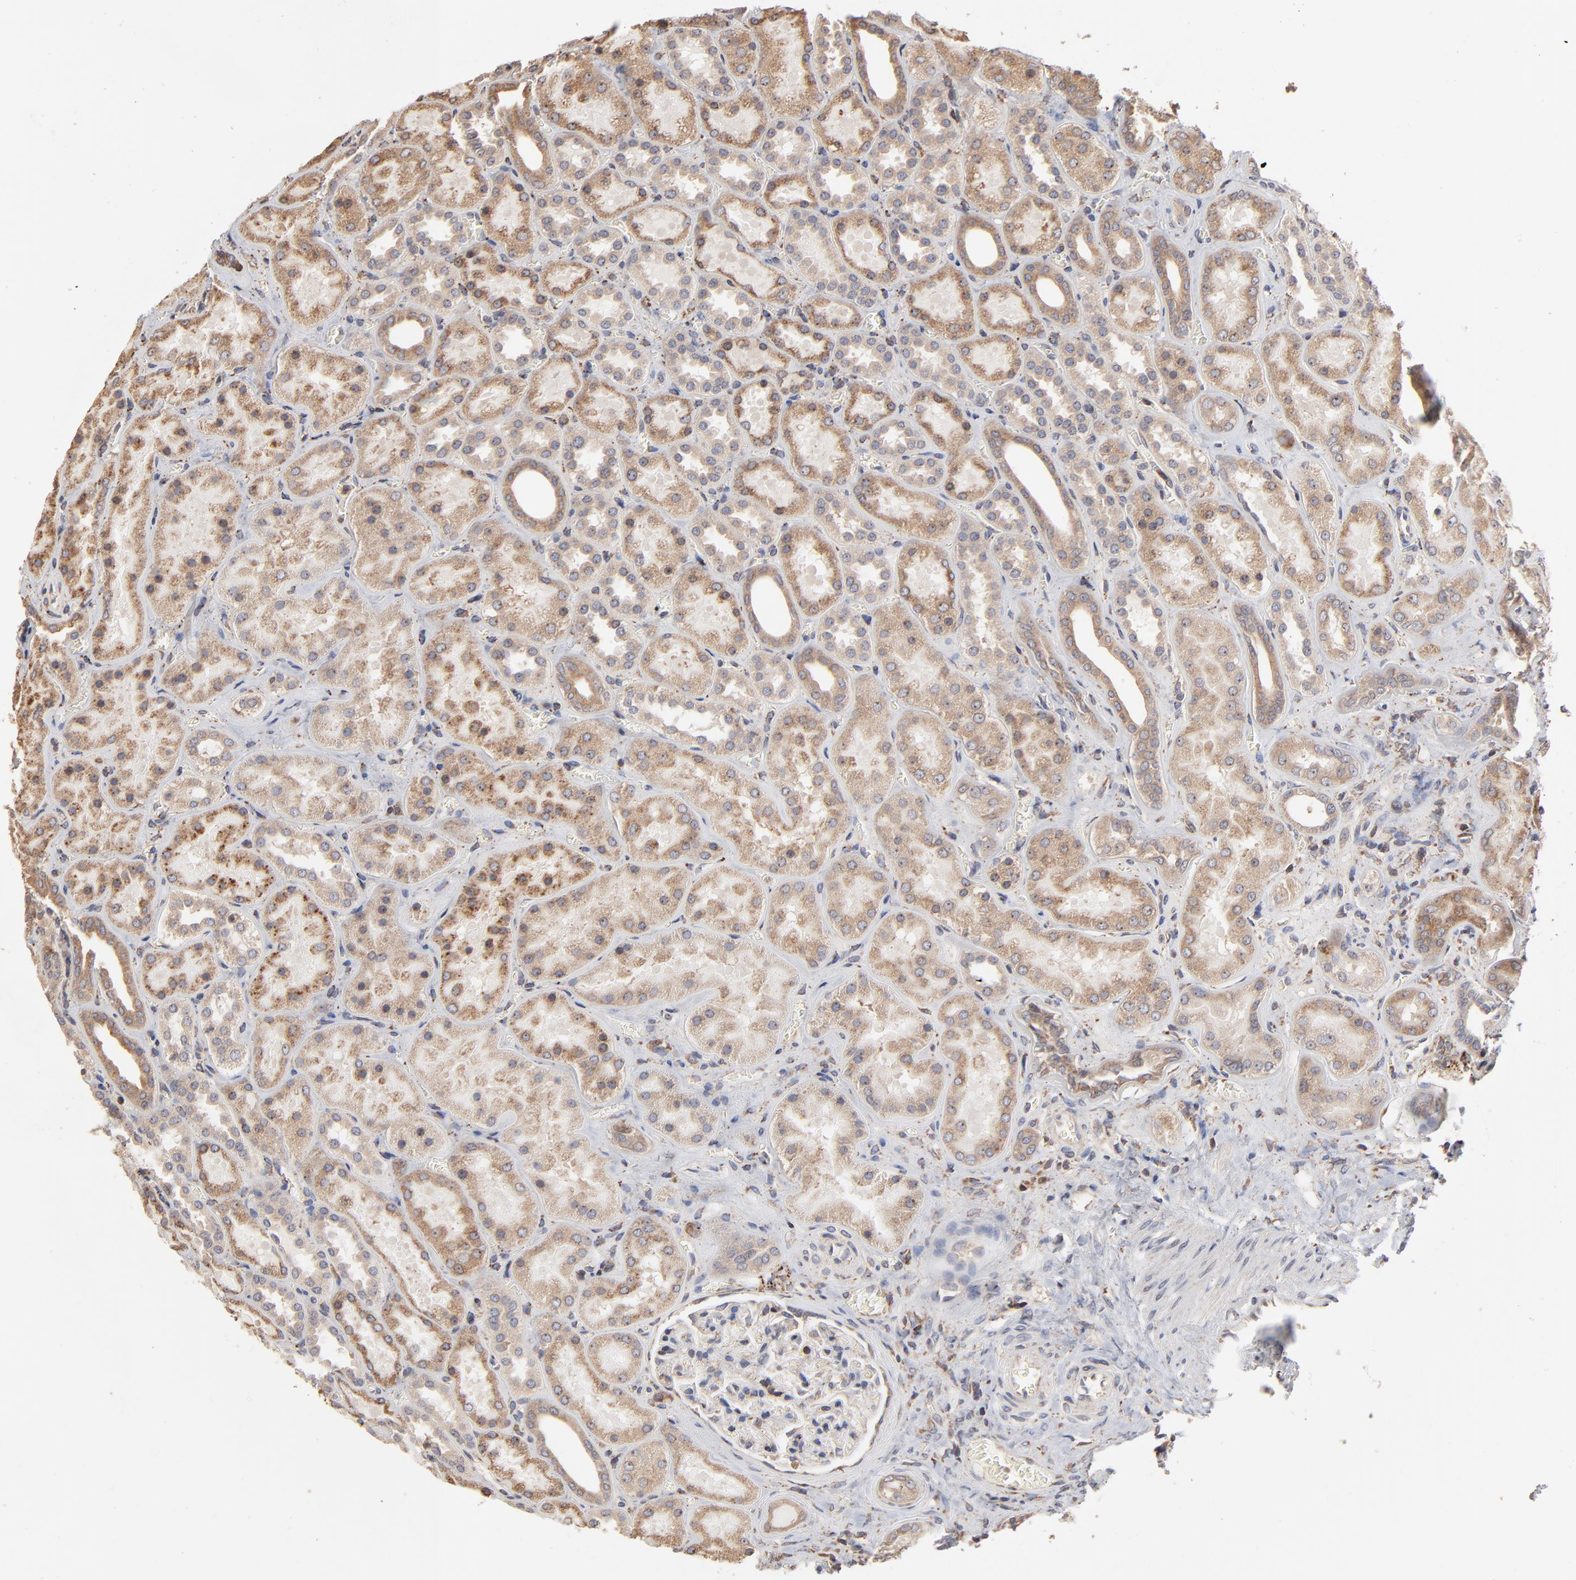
{"staining": {"intensity": "weak", "quantity": "<25%", "location": "cytoplasmic/membranous"}, "tissue": "kidney", "cell_type": "Cells in glomeruli", "image_type": "normal", "snomed": [{"axis": "morphology", "description": "Normal tissue, NOS"}, {"axis": "topography", "description": "Kidney"}], "caption": "IHC photomicrograph of unremarkable kidney: human kidney stained with DAB (3,3'-diaminobenzidine) demonstrates no significant protein positivity in cells in glomeruli. Nuclei are stained in blue.", "gene": "RNF213", "patient": {"sex": "male", "age": 28}}